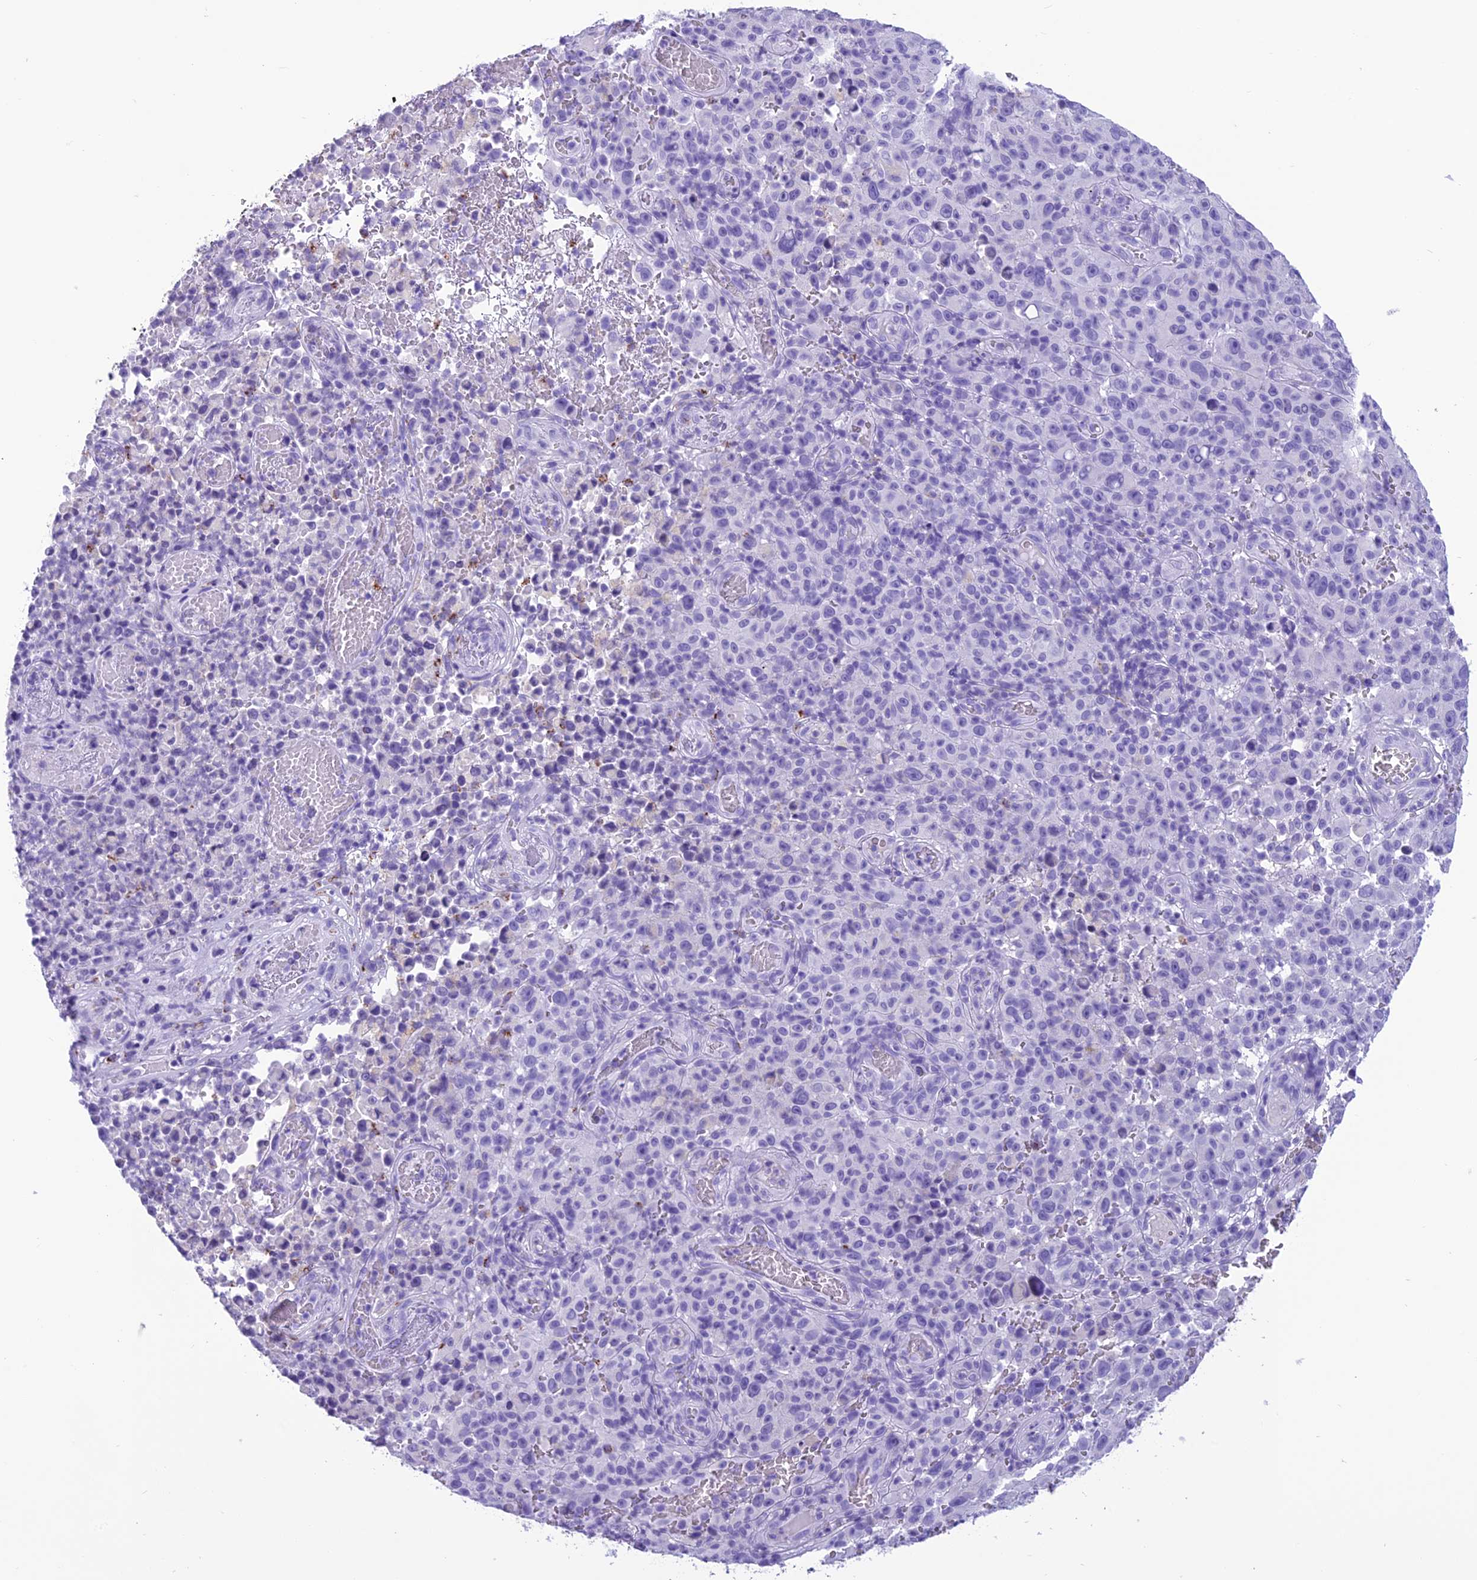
{"staining": {"intensity": "negative", "quantity": "none", "location": "none"}, "tissue": "melanoma", "cell_type": "Tumor cells", "image_type": "cancer", "snomed": [{"axis": "morphology", "description": "Malignant melanoma, NOS"}, {"axis": "topography", "description": "Skin"}], "caption": "The immunohistochemistry (IHC) image has no significant staining in tumor cells of malignant melanoma tissue. The staining is performed using DAB brown chromogen with nuclei counter-stained in using hematoxylin.", "gene": "TRAM1L1", "patient": {"sex": "female", "age": 82}}